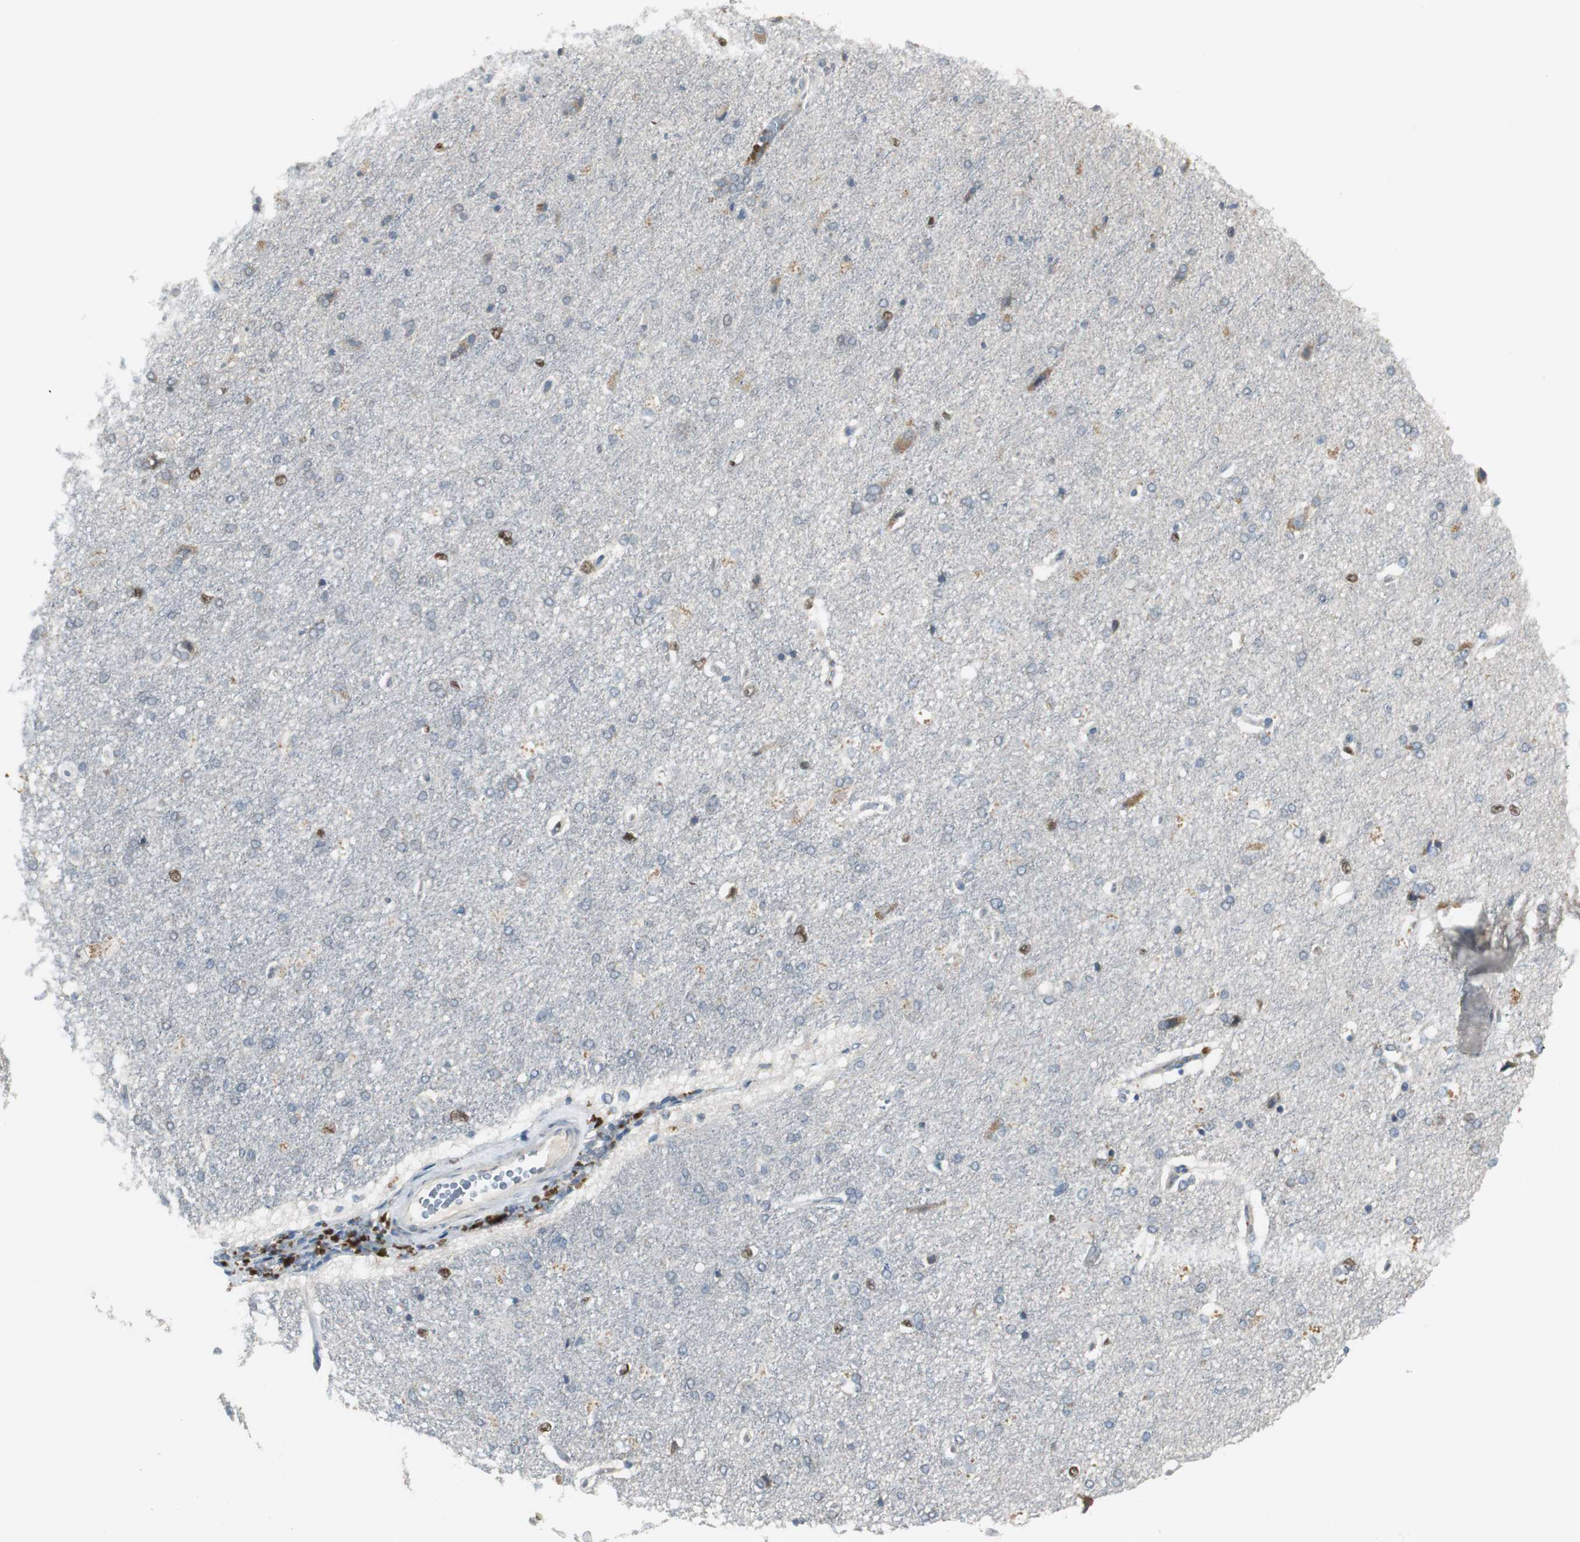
{"staining": {"intensity": "negative", "quantity": "none", "location": "none"}, "tissue": "cerebral cortex", "cell_type": "Endothelial cells", "image_type": "normal", "snomed": [{"axis": "morphology", "description": "Normal tissue, NOS"}, {"axis": "topography", "description": "Cerebral cortex"}], "caption": "High magnification brightfield microscopy of normal cerebral cortex stained with DAB (brown) and counterstained with hematoxylin (blue): endothelial cells show no significant staining. Brightfield microscopy of IHC stained with DAB (3,3'-diaminobenzidine) (brown) and hematoxylin (blue), captured at high magnification.", "gene": "MYT1", "patient": {"sex": "male", "age": 62}}